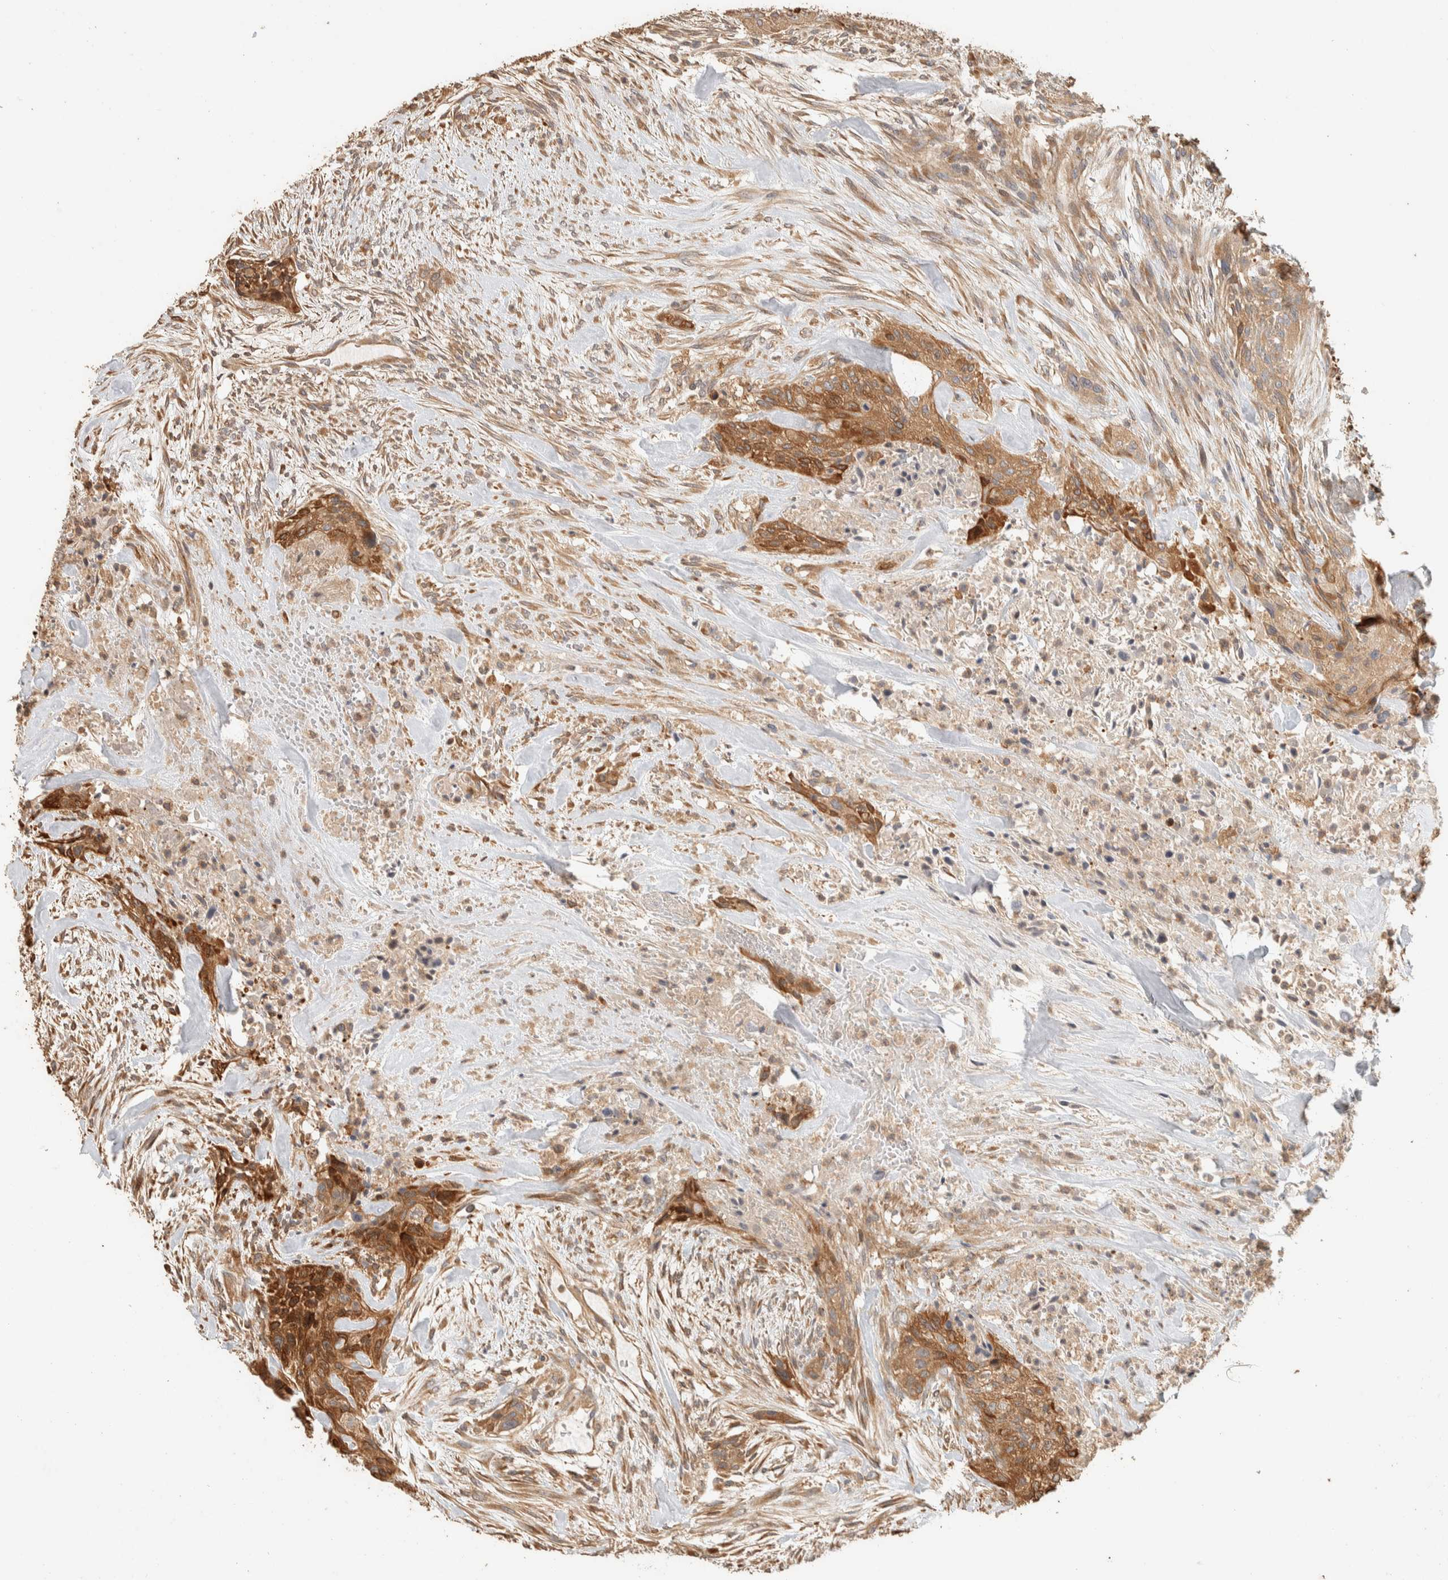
{"staining": {"intensity": "moderate", "quantity": ">75%", "location": "cytoplasmic/membranous"}, "tissue": "urothelial cancer", "cell_type": "Tumor cells", "image_type": "cancer", "snomed": [{"axis": "morphology", "description": "Urothelial carcinoma, High grade"}, {"axis": "topography", "description": "Urinary bladder"}], "caption": "Urothelial cancer tissue exhibits moderate cytoplasmic/membranous staining in about >75% of tumor cells, visualized by immunohistochemistry. The protein is shown in brown color, while the nuclei are stained blue.", "gene": "EXOC7", "patient": {"sex": "male", "age": 35}}